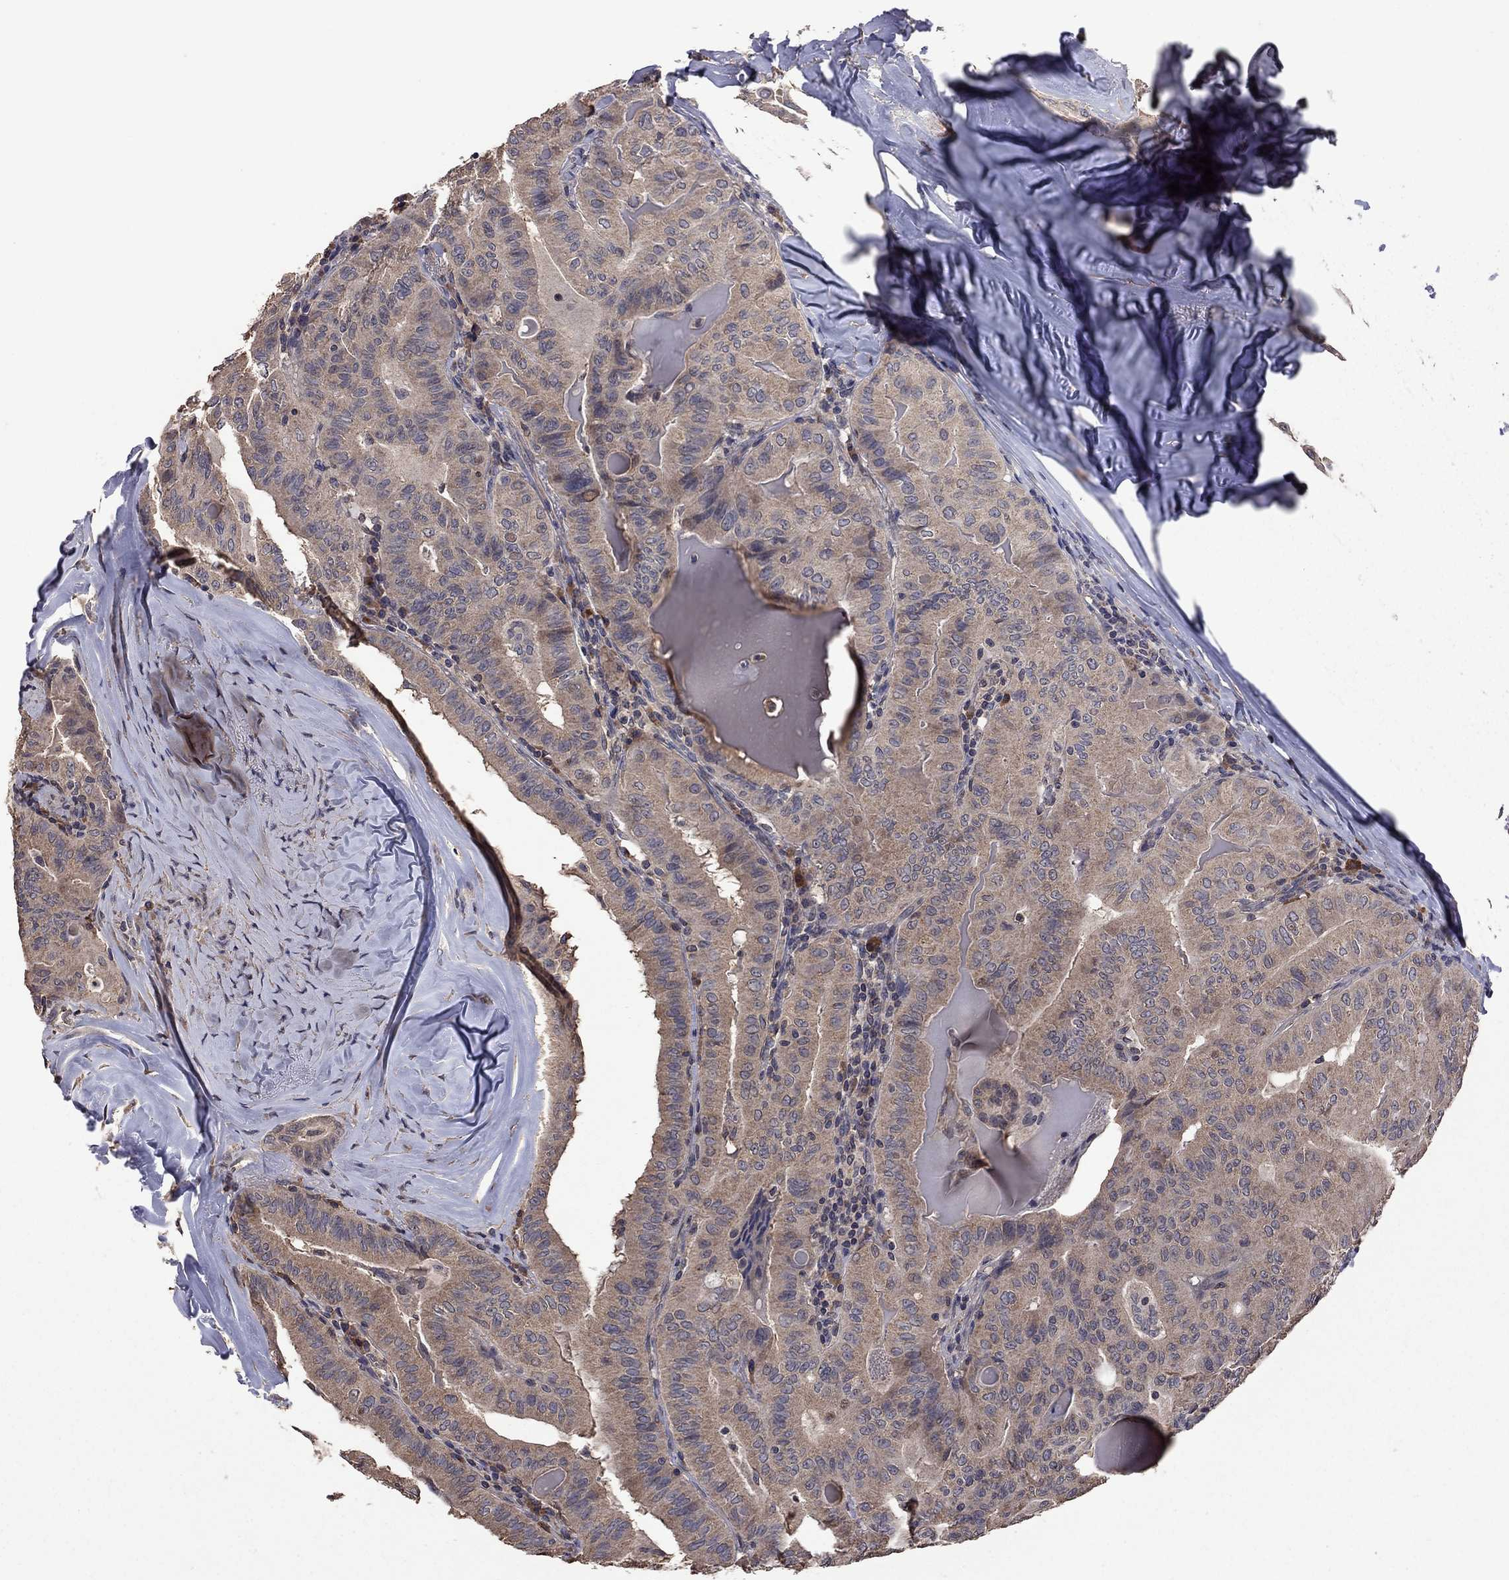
{"staining": {"intensity": "moderate", "quantity": ">75%", "location": "cytoplasmic/membranous"}, "tissue": "thyroid cancer", "cell_type": "Tumor cells", "image_type": "cancer", "snomed": [{"axis": "morphology", "description": "Papillary adenocarcinoma, NOS"}, {"axis": "topography", "description": "Thyroid gland"}], "caption": "The micrograph demonstrates a brown stain indicating the presence of a protein in the cytoplasmic/membranous of tumor cells in papillary adenocarcinoma (thyroid).", "gene": "TSNARE1", "patient": {"sex": "female", "age": 68}}